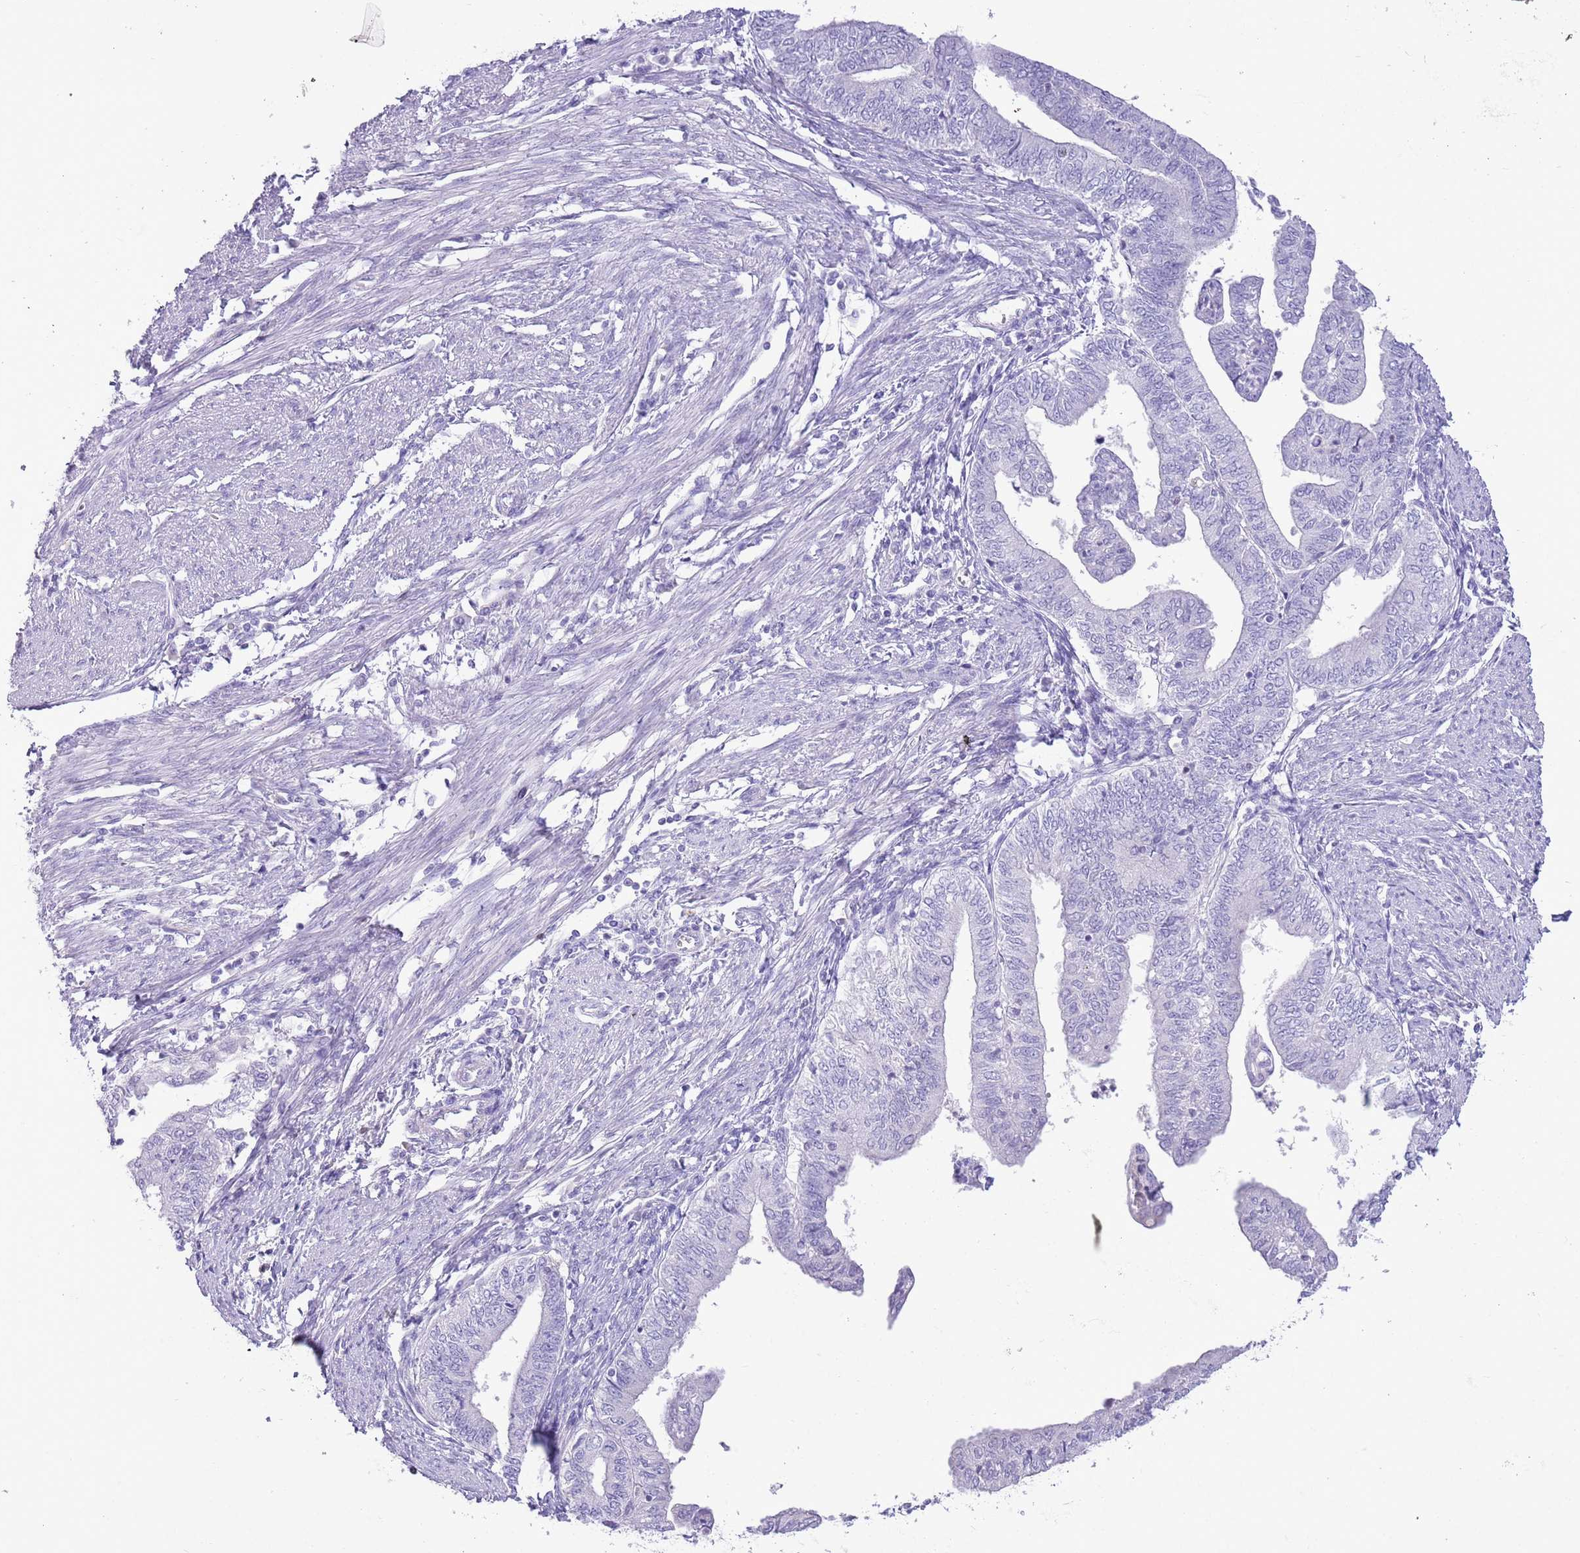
{"staining": {"intensity": "negative", "quantity": "none", "location": "none"}, "tissue": "endometrial cancer", "cell_type": "Tumor cells", "image_type": "cancer", "snomed": [{"axis": "morphology", "description": "Adenocarcinoma, NOS"}, {"axis": "topography", "description": "Endometrium"}], "caption": "The immunohistochemistry photomicrograph has no significant positivity in tumor cells of adenocarcinoma (endometrial) tissue. (DAB immunohistochemistry (IHC) with hematoxylin counter stain).", "gene": "TOX2", "patient": {"sex": "female", "age": 66}}